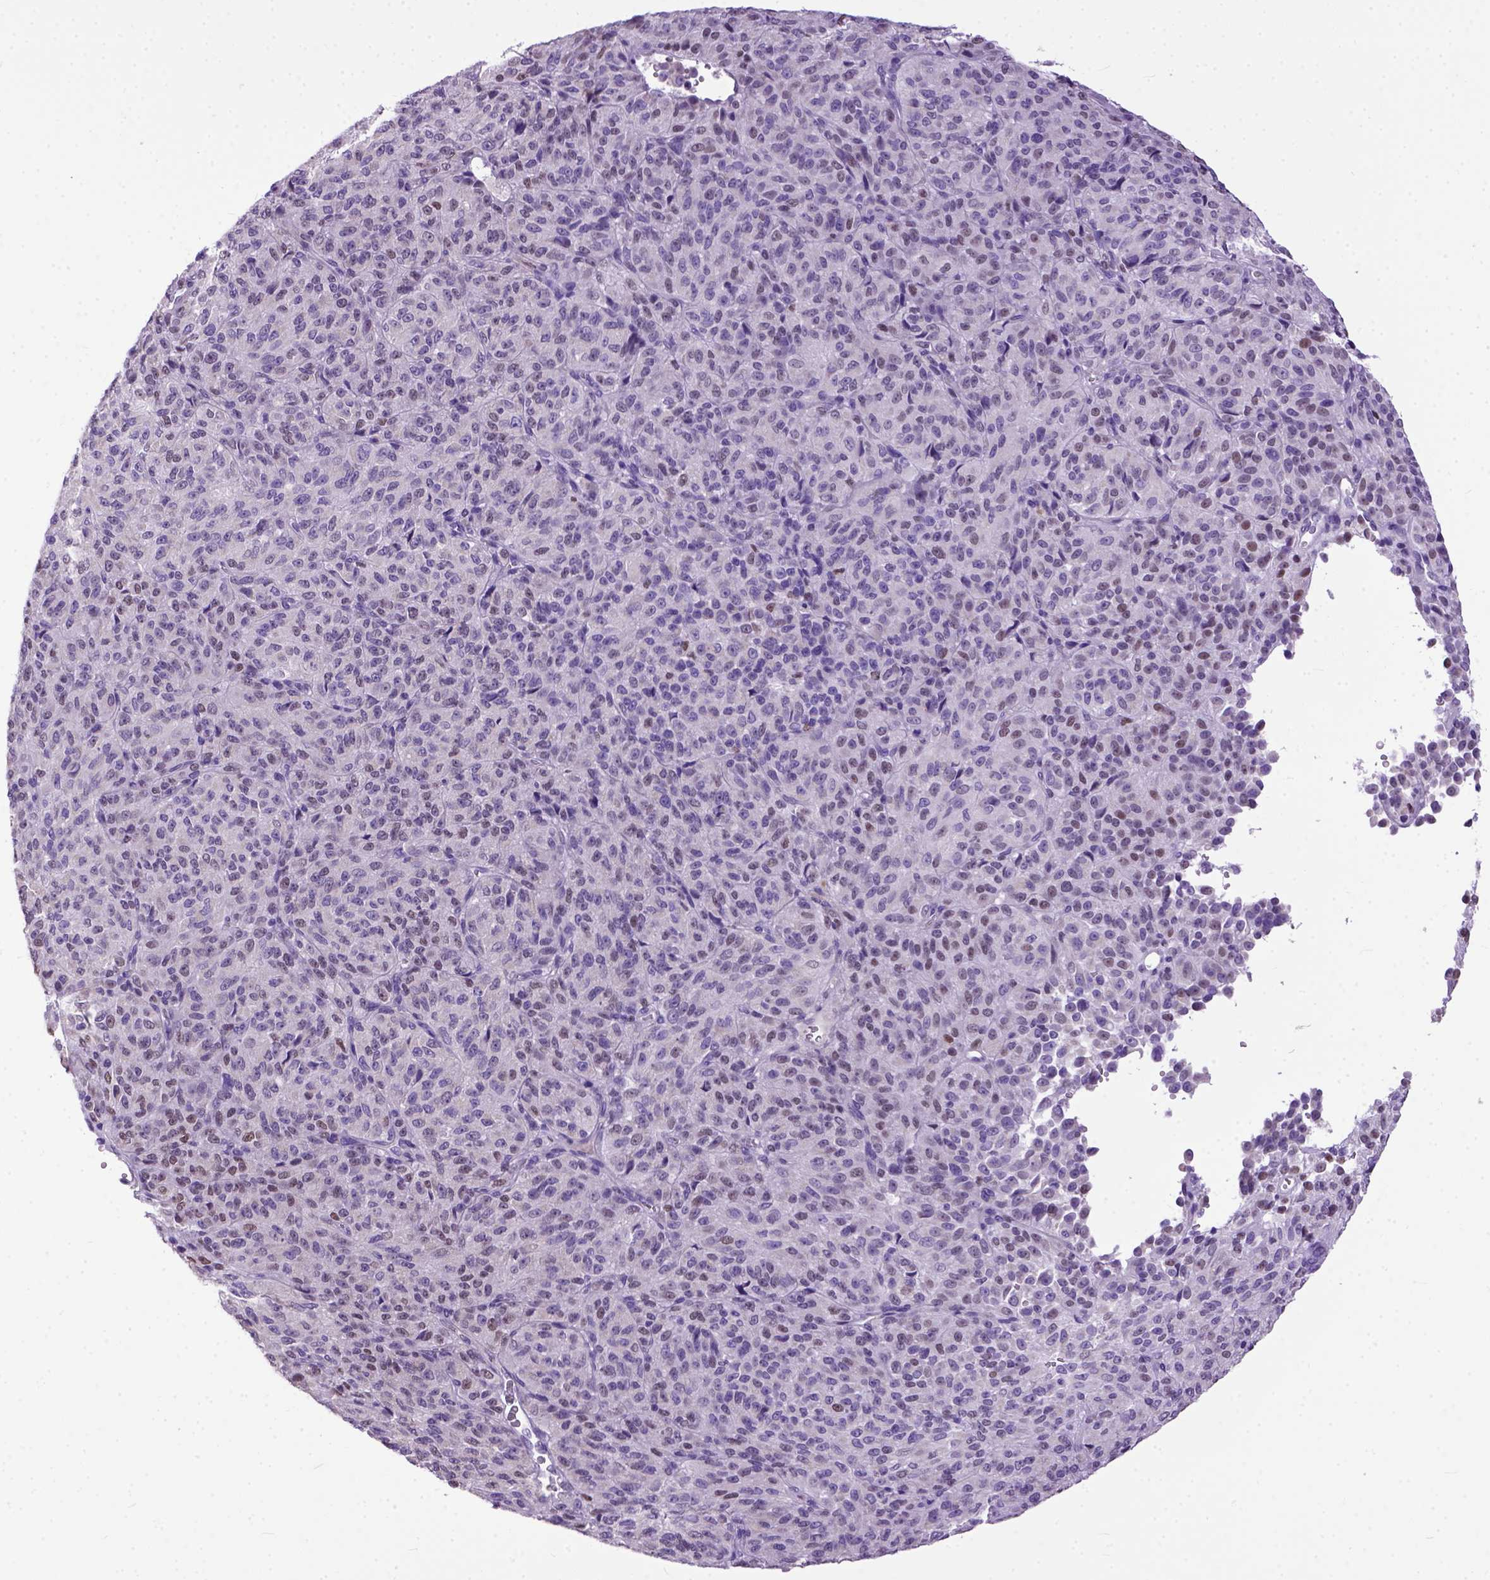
{"staining": {"intensity": "moderate", "quantity": "<25%", "location": "nuclear"}, "tissue": "melanoma", "cell_type": "Tumor cells", "image_type": "cancer", "snomed": [{"axis": "morphology", "description": "Malignant melanoma, Metastatic site"}, {"axis": "topography", "description": "Brain"}], "caption": "IHC histopathology image of malignant melanoma (metastatic site) stained for a protein (brown), which demonstrates low levels of moderate nuclear positivity in about <25% of tumor cells.", "gene": "CRB1", "patient": {"sex": "female", "age": 56}}